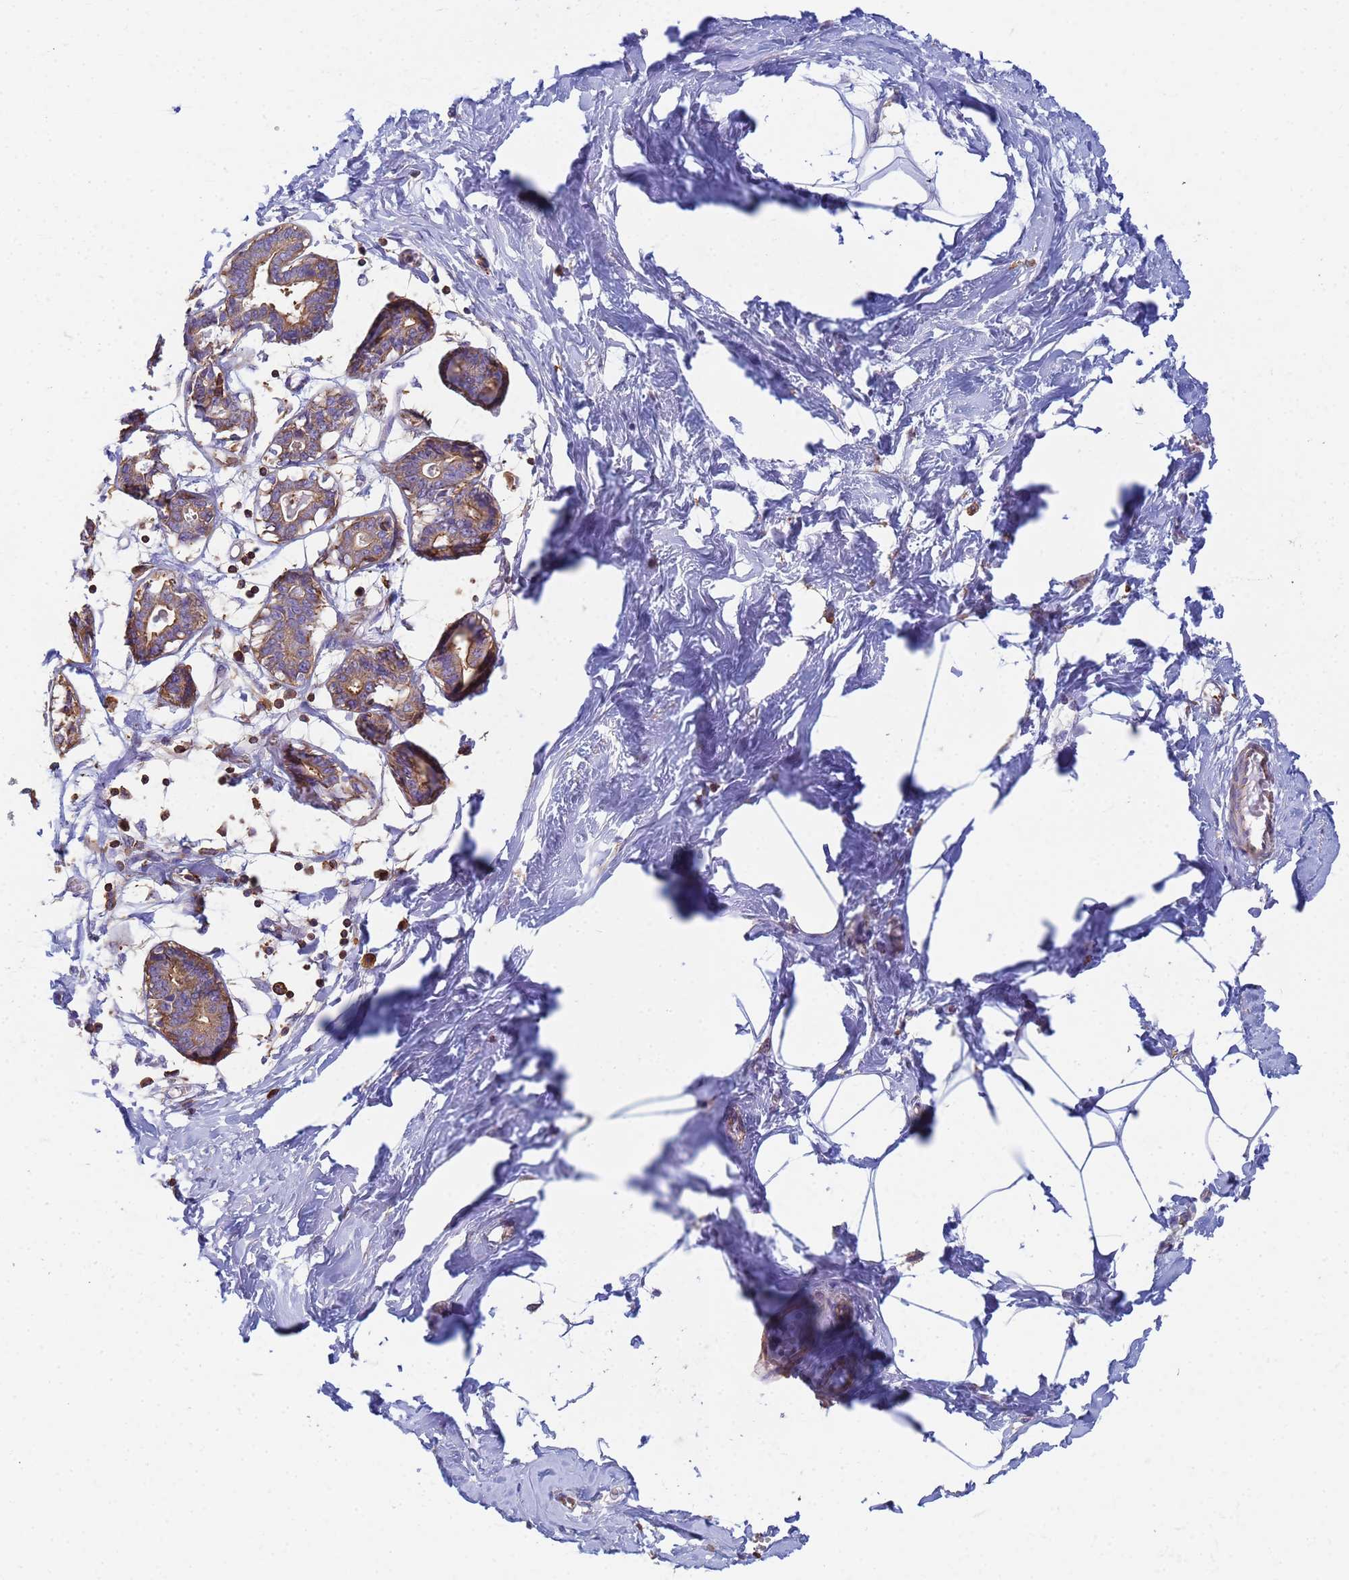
{"staining": {"intensity": "negative", "quantity": "none", "location": "none"}, "tissue": "breast", "cell_type": "Adipocytes", "image_type": "normal", "snomed": [{"axis": "morphology", "description": "Normal tissue, NOS"}, {"axis": "topography", "description": "Breast"}], "caption": "Immunohistochemistry (IHC) photomicrograph of normal breast: human breast stained with DAB (3,3'-diaminobenzidine) demonstrates no significant protein positivity in adipocytes.", "gene": "ZNG1A", "patient": {"sex": "female", "age": 27}}